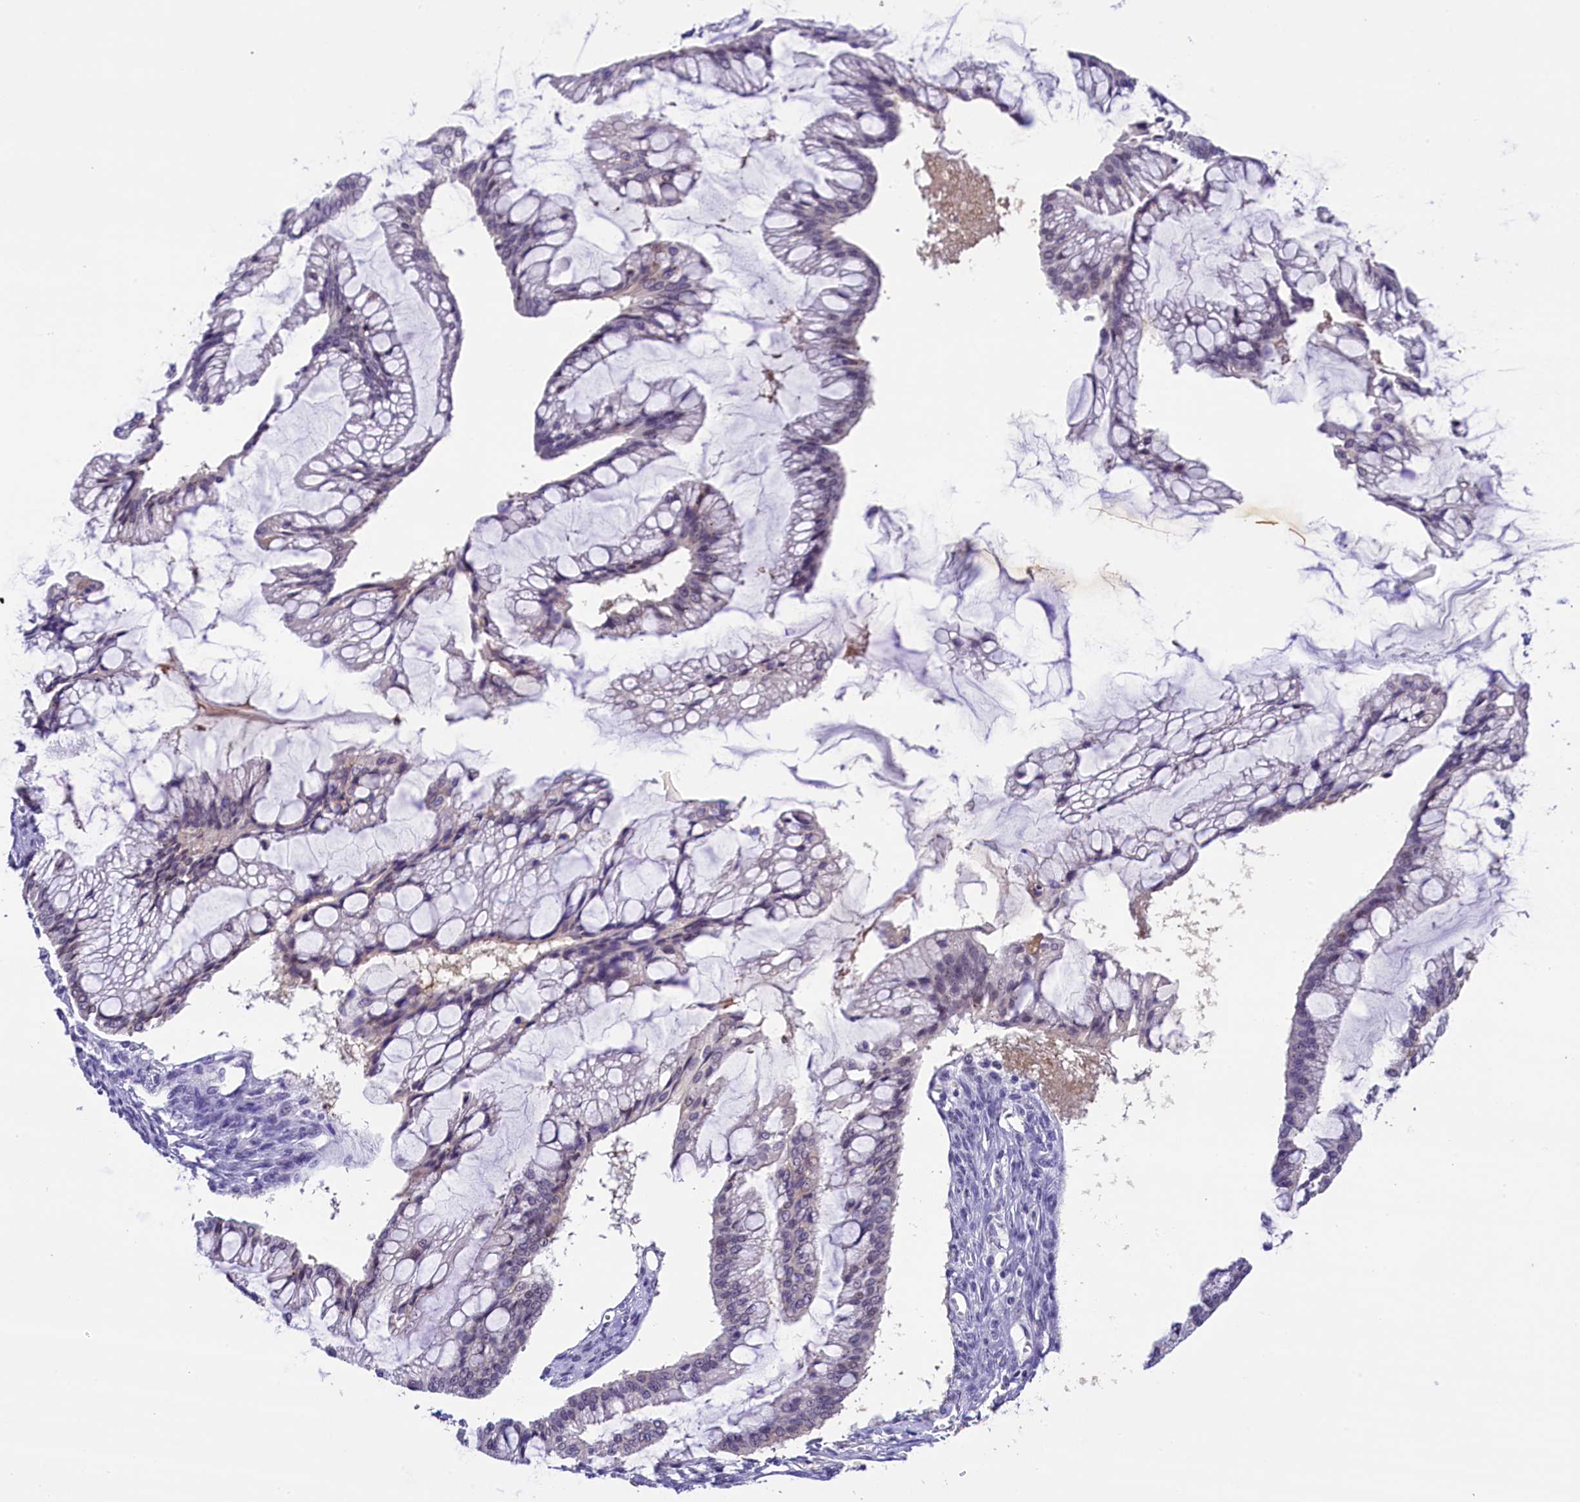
{"staining": {"intensity": "negative", "quantity": "none", "location": "none"}, "tissue": "ovarian cancer", "cell_type": "Tumor cells", "image_type": "cancer", "snomed": [{"axis": "morphology", "description": "Cystadenocarcinoma, mucinous, NOS"}, {"axis": "topography", "description": "Ovary"}], "caption": "Protein analysis of ovarian cancer displays no significant staining in tumor cells. (Brightfield microscopy of DAB (3,3'-diaminobenzidine) immunohistochemistry at high magnification).", "gene": "IQCN", "patient": {"sex": "female", "age": 73}}